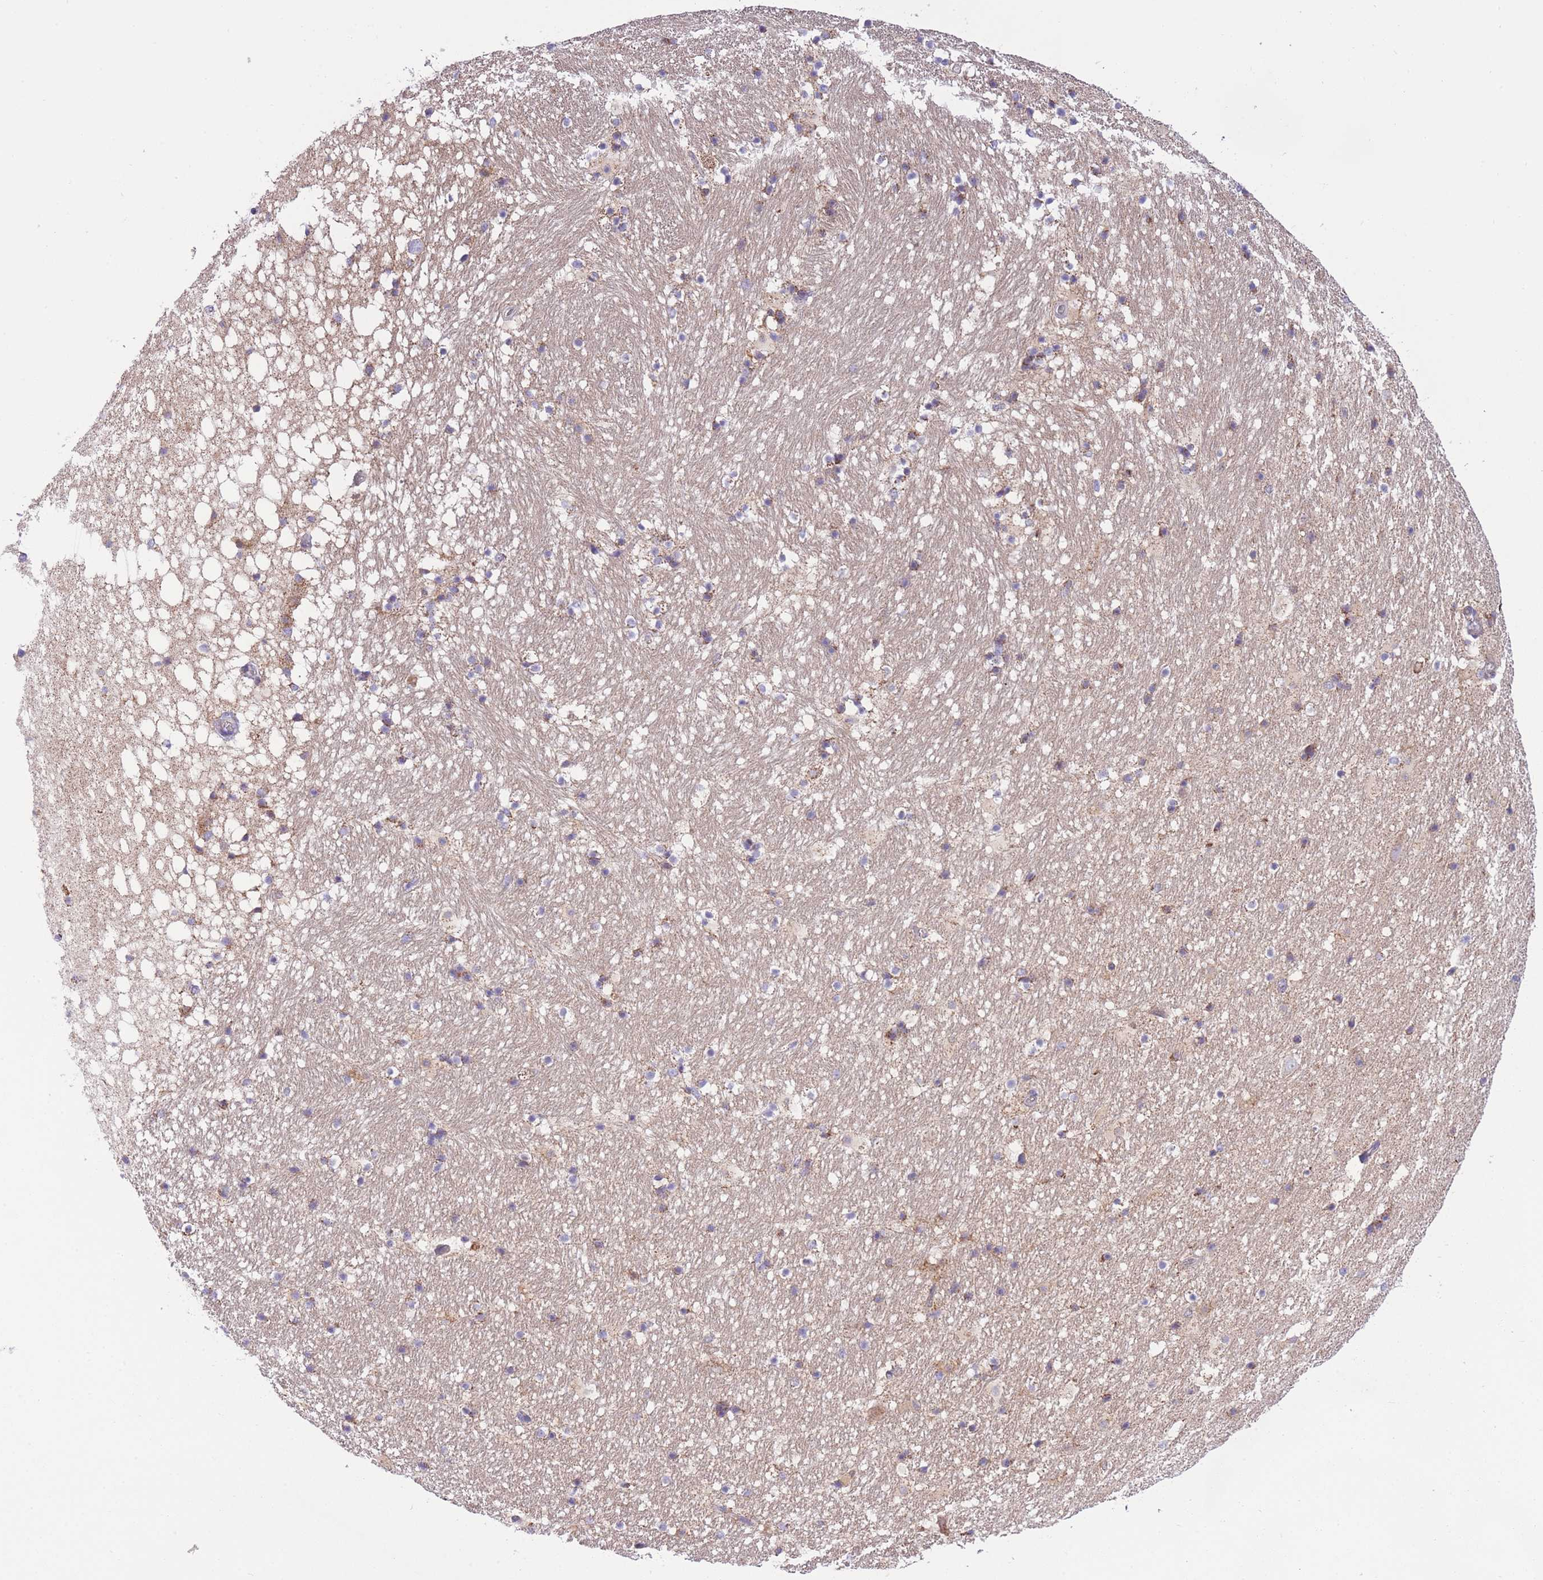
{"staining": {"intensity": "moderate", "quantity": "25%-75%", "location": "cytoplasmic/membranous"}, "tissue": "hippocampus", "cell_type": "Glial cells", "image_type": "normal", "snomed": [{"axis": "morphology", "description": "Normal tissue, NOS"}, {"axis": "topography", "description": "Hippocampus"}], "caption": "High-magnification brightfield microscopy of unremarkable hippocampus stained with DAB (brown) and counterstained with hematoxylin (blue). glial cells exhibit moderate cytoplasmic/membranous positivity is appreciated in about25%-75% of cells. (Brightfield microscopy of DAB IHC at high magnification).", "gene": "ST3GAL3", "patient": {"sex": "male", "age": 37}}